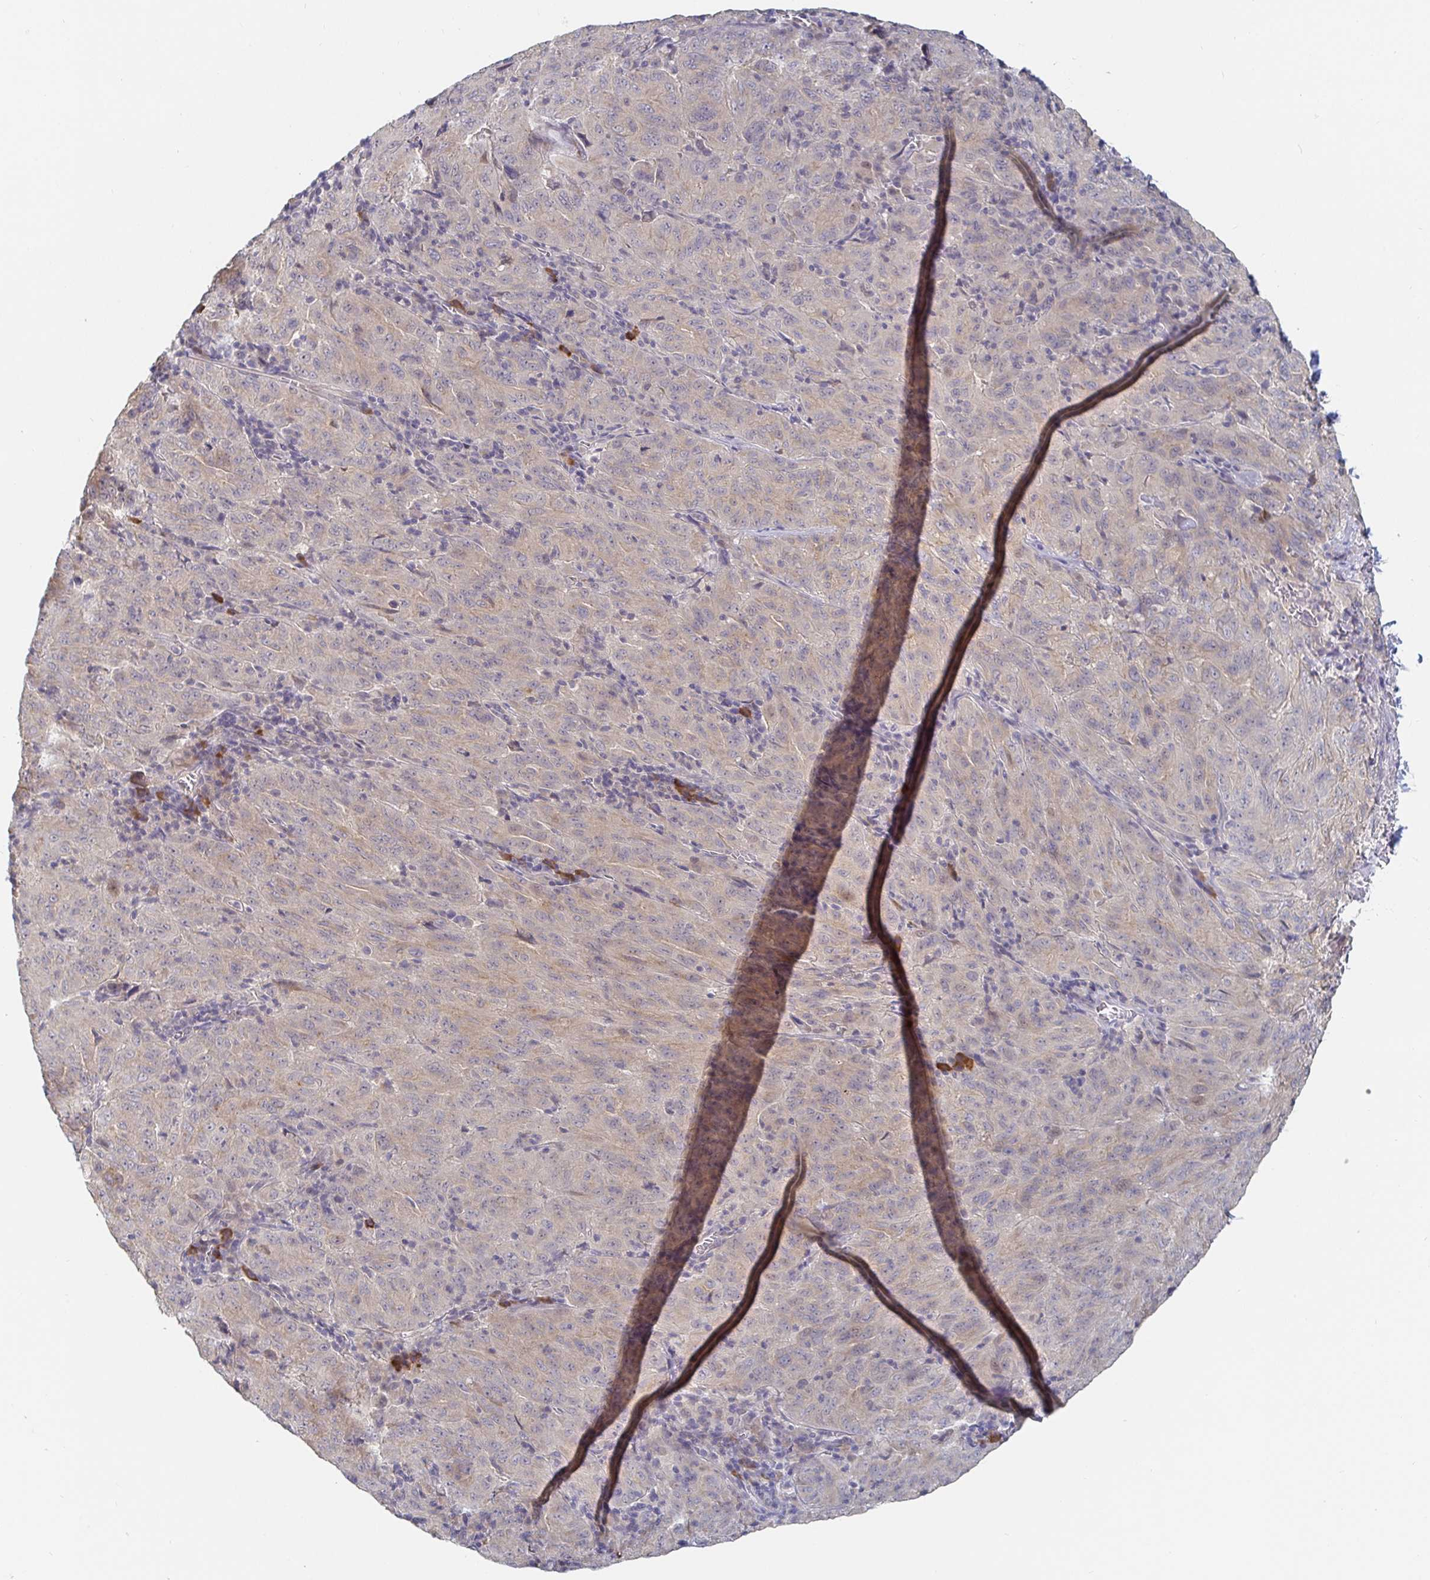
{"staining": {"intensity": "weak", "quantity": "<25%", "location": "cytoplasmic/membranous"}, "tissue": "pancreatic cancer", "cell_type": "Tumor cells", "image_type": "cancer", "snomed": [{"axis": "morphology", "description": "Adenocarcinoma, NOS"}, {"axis": "topography", "description": "Pancreas"}], "caption": "IHC of pancreatic adenocarcinoma shows no staining in tumor cells.", "gene": "MEIS1", "patient": {"sex": "male", "age": 63}}